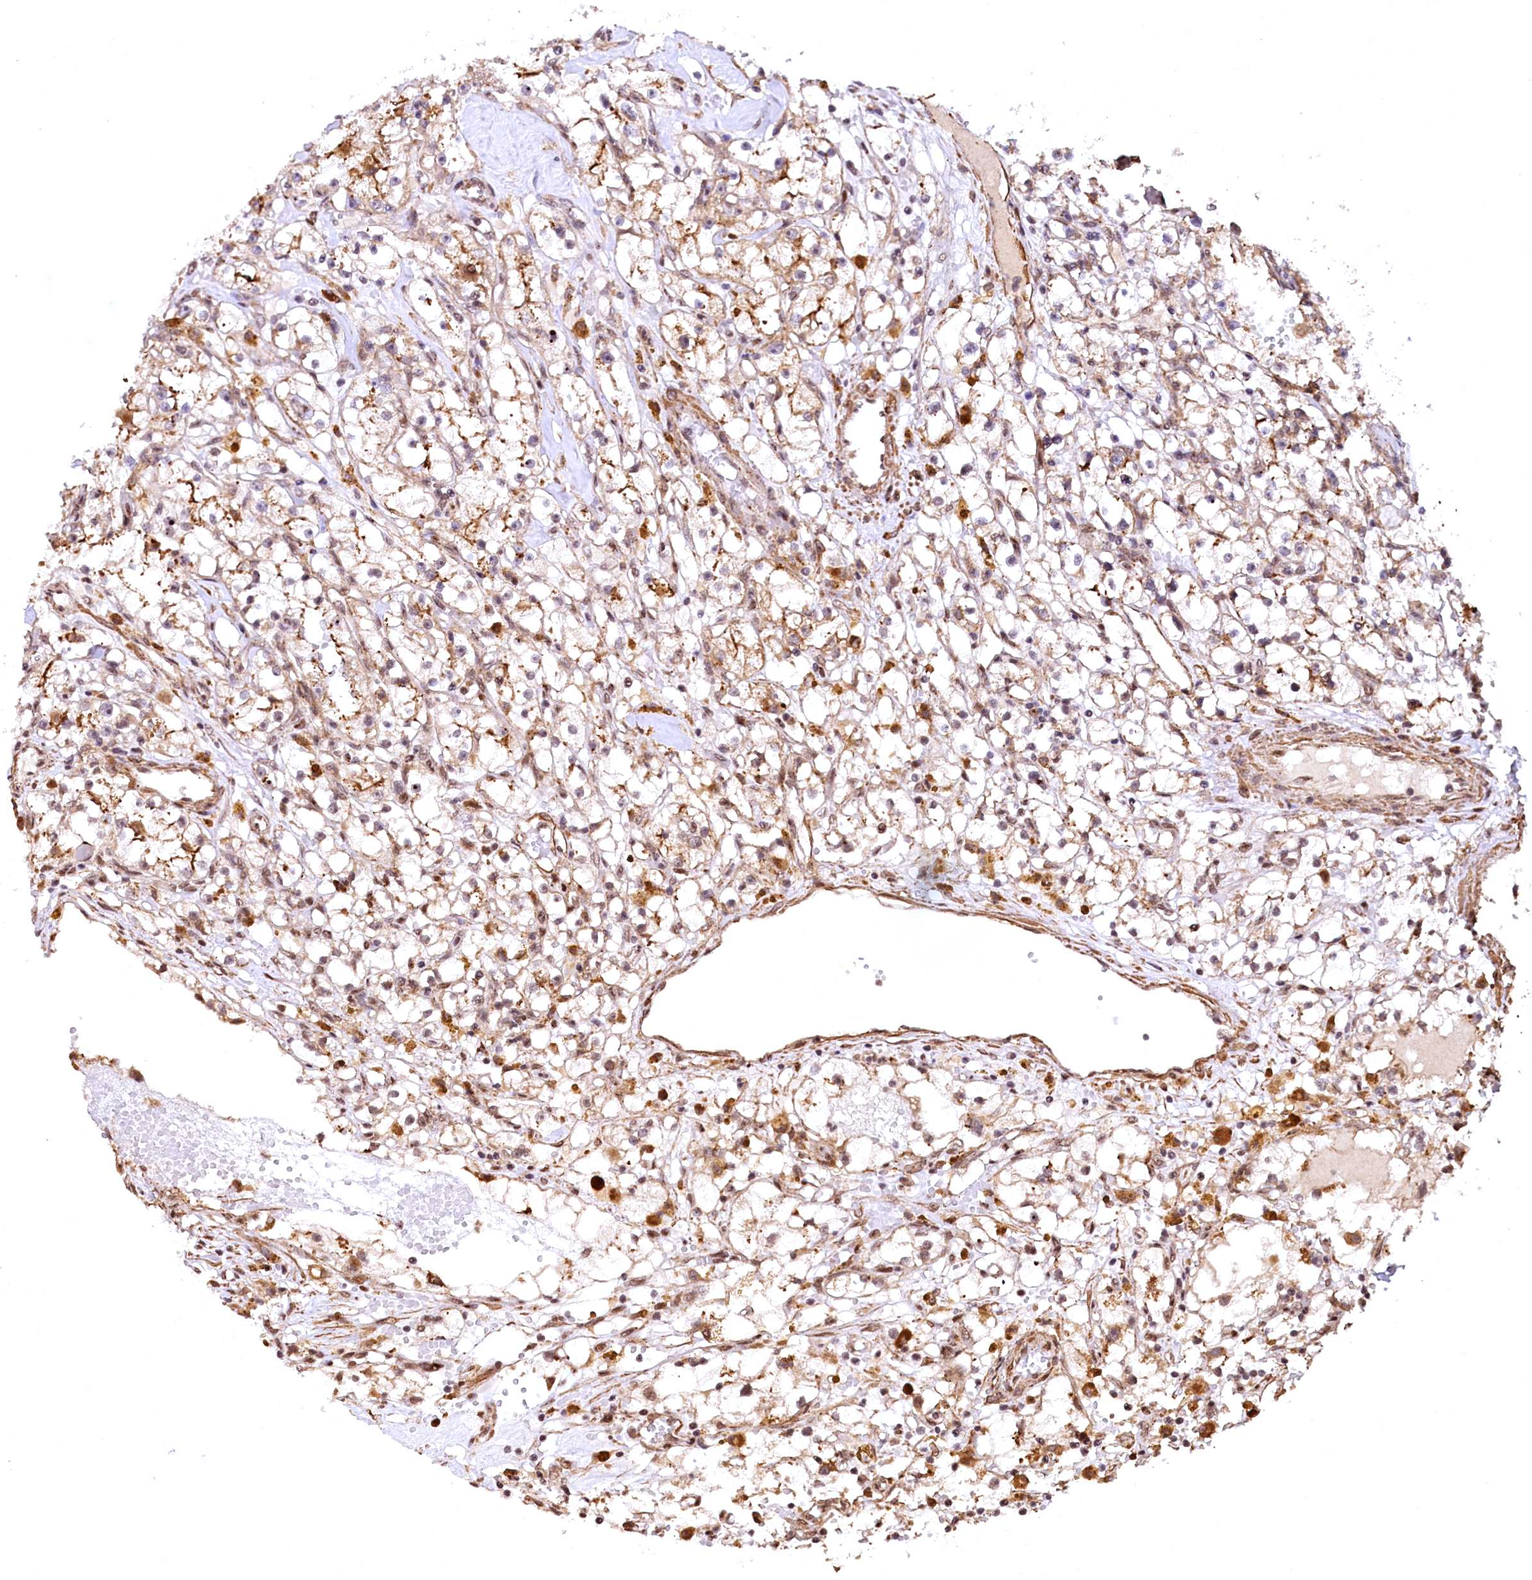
{"staining": {"intensity": "moderate", "quantity": ">75%", "location": "cytoplasmic/membranous"}, "tissue": "renal cancer", "cell_type": "Tumor cells", "image_type": "cancer", "snomed": [{"axis": "morphology", "description": "Adenocarcinoma, NOS"}, {"axis": "topography", "description": "Kidney"}], "caption": "Immunohistochemistry image of neoplastic tissue: human adenocarcinoma (renal) stained using immunohistochemistry (IHC) displays medium levels of moderate protein expression localized specifically in the cytoplasmic/membranous of tumor cells, appearing as a cytoplasmic/membranous brown color.", "gene": "PDS5B", "patient": {"sex": "male", "age": 56}}